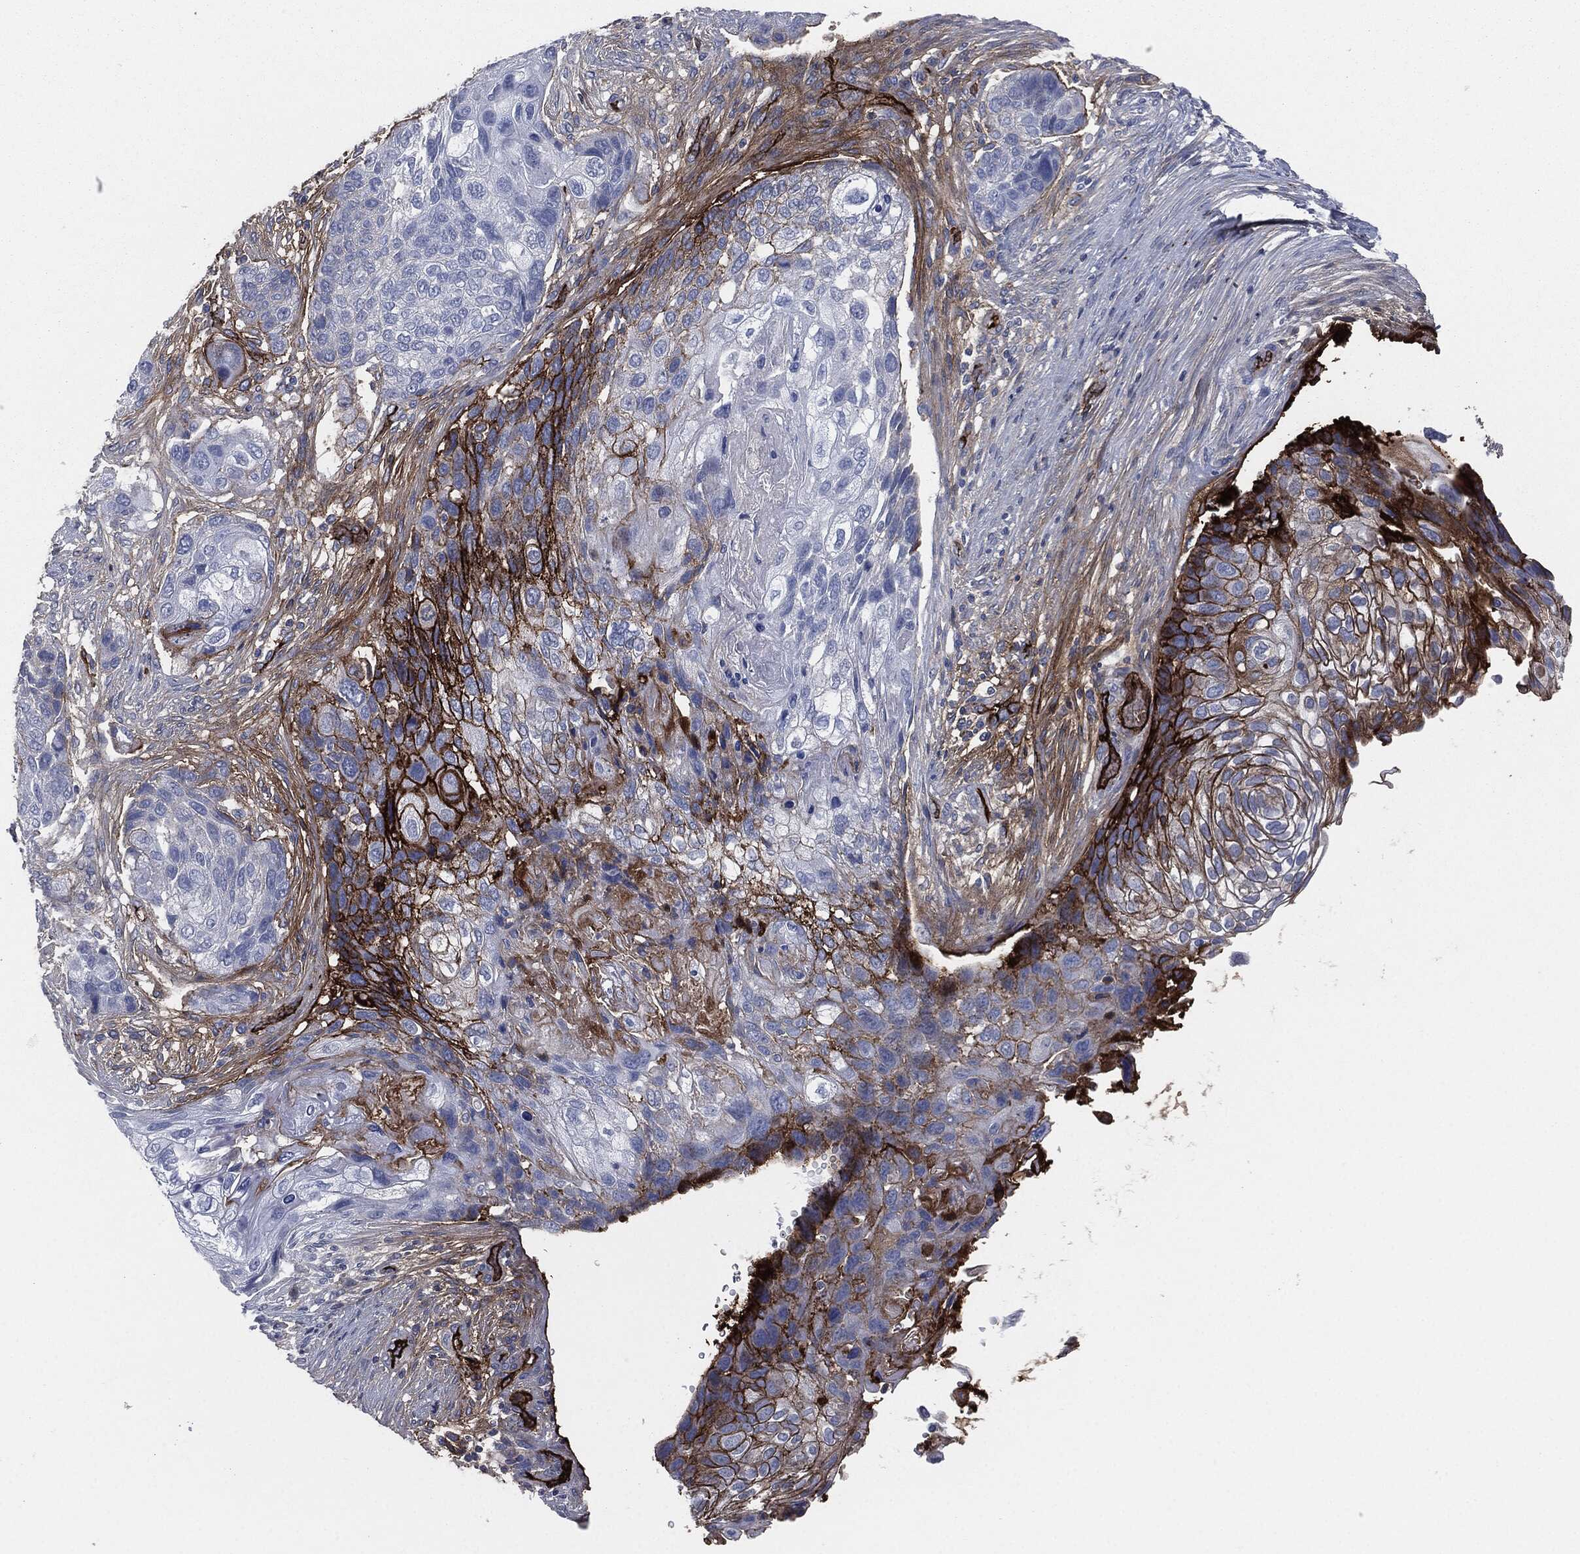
{"staining": {"intensity": "strong", "quantity": "25%-75%", "location": "cytoplasmic/membranous"}, "tissue": "lung cancer", "cell_type": "Tumor cells", "image_type": "cancer", "snomed": [{"axis": "morphology", "description": "Normal tissue, NOS"}, {"axis": "morphology", "description": "Squamous cell carcinoma, NOS"}, {"axis": "topography", "description": "Bronchus"}, {"axis": "topography", "description": "Lung"}], "caption": "Tumor cells reveal high levels of strong cytoplasmic/membranous positivity in about 25%-75% of cells in human lung cancer.", "gene": "APOB", "patient": {"sex": "male", "age": 69}}